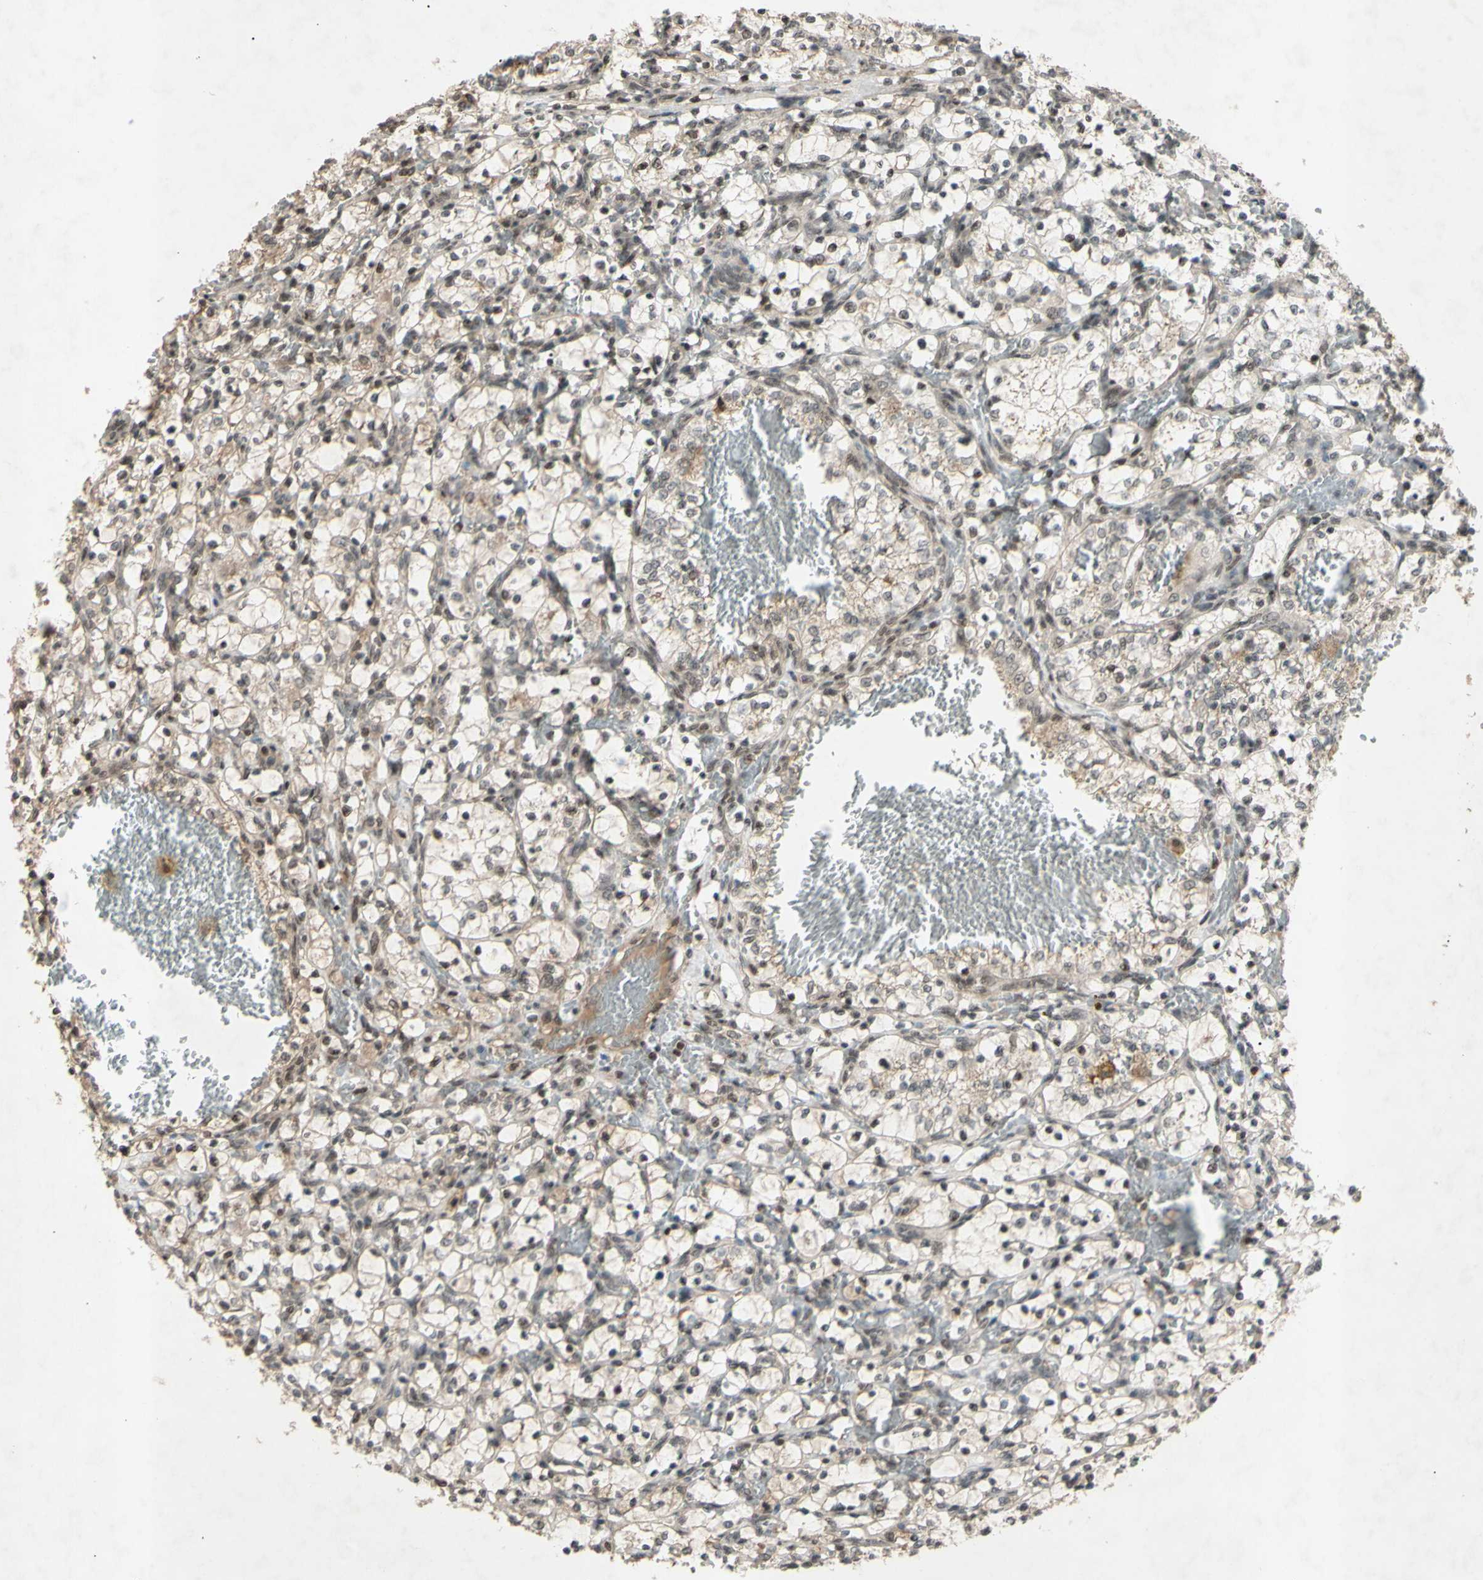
{"staining": {"intensity": "weak", "quantity": "25%-75%", "location": "nuclear"}, "tissue": "renal cancer", "cell_type": "Tumor cells", "image_type": "cancer", "snomed": [{"axis": "morphology", "description": "Adenocarcinoma, NOS"}, {"axis": "topography", "description": "Kidney"}], "caption": "This is an image of IHC staining of adenocarcinoma (renal), which shows weak expression in the nuclear of tumor cells.", "gene": "SNW1", "patient": {"sex": "female", "age": 69}}